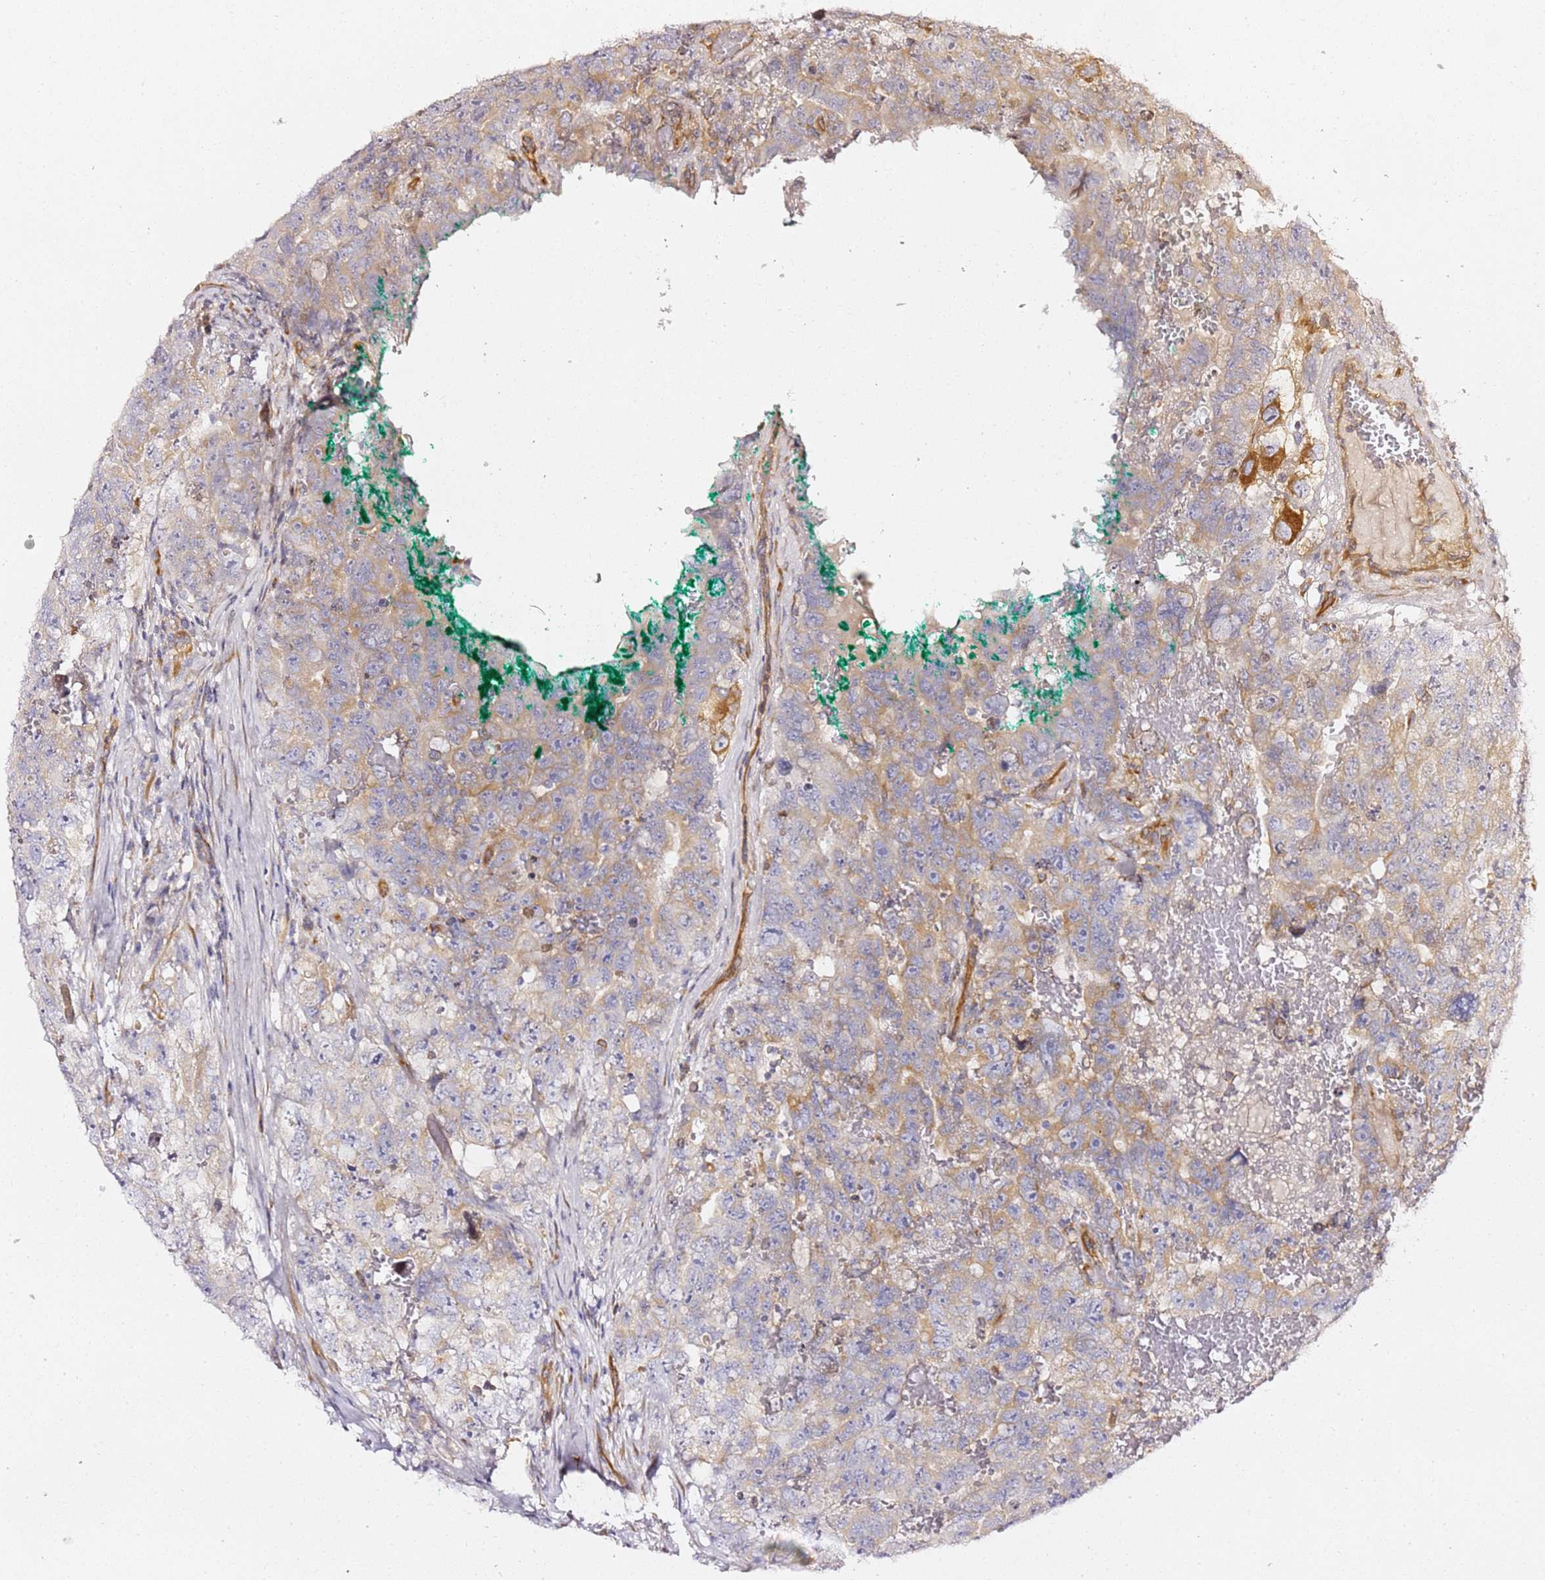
{"staining": {"intensity": "weak", "quantity": "25%-75%", "location": "cytoplasmic/membranous"}, "tissue": "testis cancer", "cell_type": "Tumor cells", "image_type": "cancer", "snomed": [{"axis": "morphology", "description": "Carcinoma, Embryonal, NOS"}, {"axis": "topography", "description": "Testis"}], "caption": "Immunohistochemistry (IHC) image of neoplastic tissue: testis embryonal carcinoma stained using IHC demonstrates low levels of weak protein expression localized specifically in the cytoplasmic/membranous of tumor cells, appearing as a cytoplasmic/membranous brown color.", "gene": "KIF7", "patient": {"sex": "male", "age": 45}}